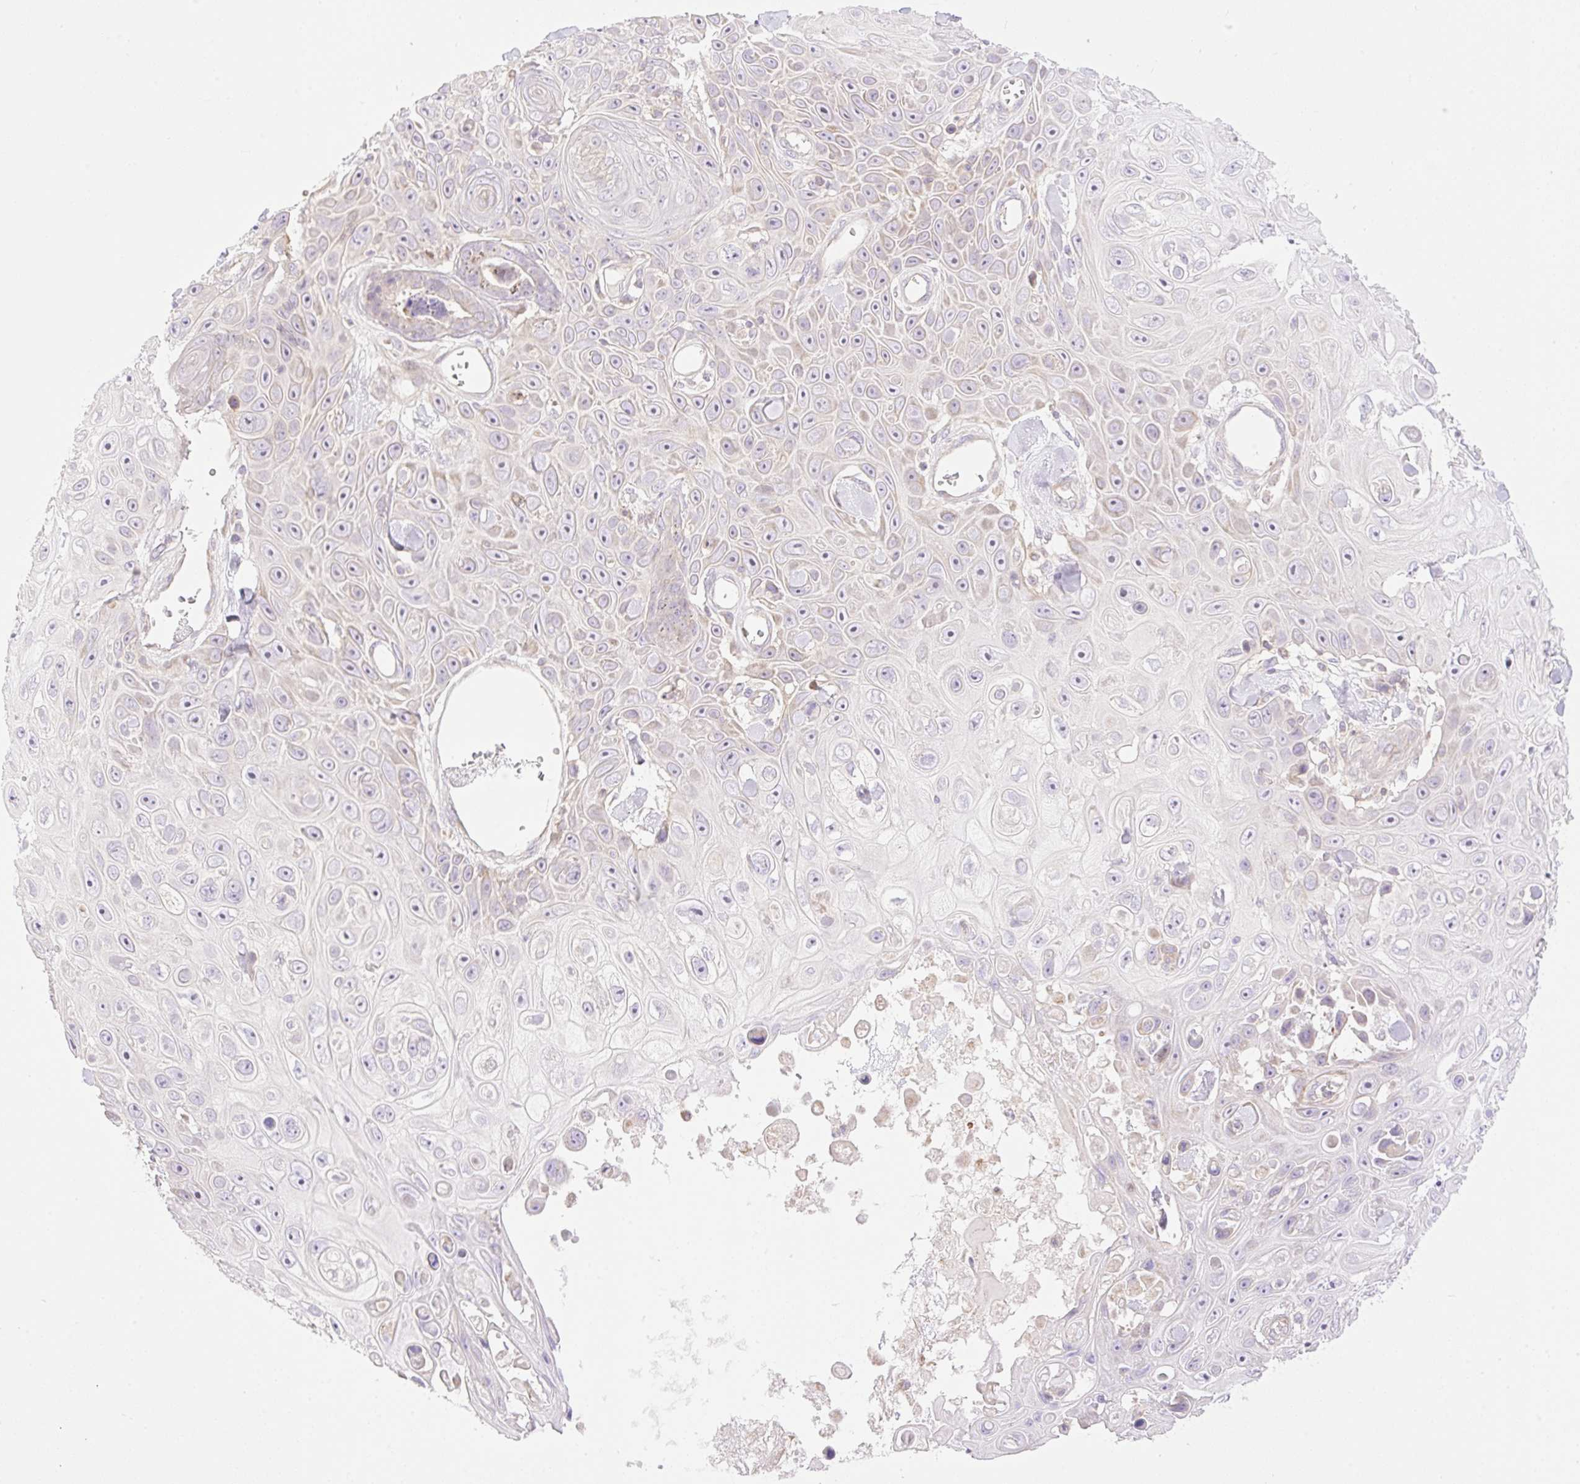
{"staining": {"intensity": "negative", "quantity": "none", "location": "none"}, "tissue": "skin cancer", "cell_type": "Tumor cells", "image_type": "cancer", "snomed": [{"axis": "morphology", "description": "Squamous cell carcinoma, NOS"}, {"axis": "topography", "description": "Skin"}], "caption": "Immunohistochemical staining of squamous cell carcinoma (skin) demonstrates no significant staining in tumor cells.", "gene": "VPS25", "patient": {"sex": "male", "age": 82}}